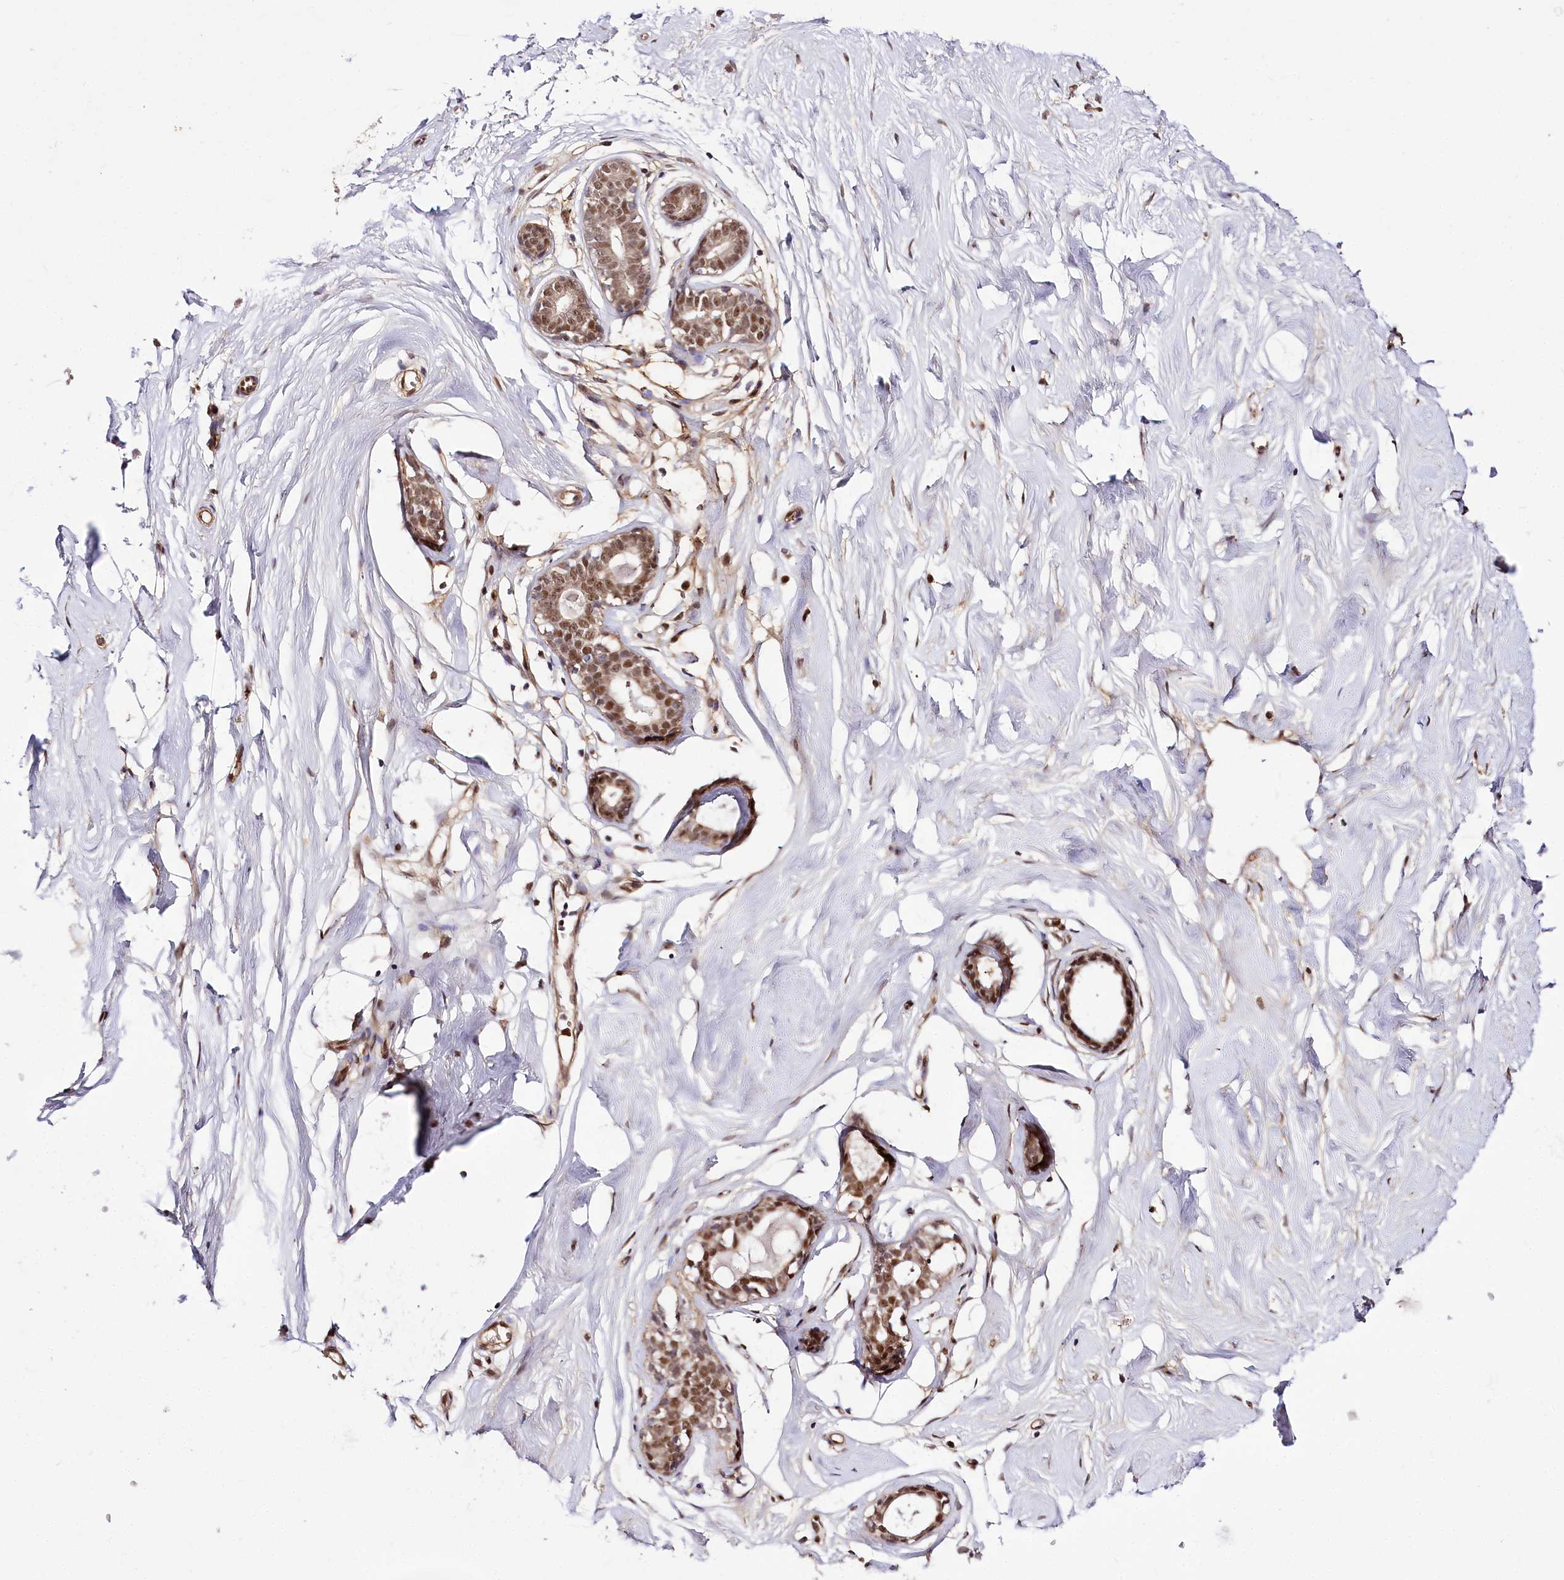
{"staining": {"intensity": "moderate", "quantity": ">75%", "location": "nuclear"}, "tissue": "breast", "cell_type": "Adipocytes", "image_type": "normal", "snomed": [{"axis": "morphology", "description": "Normal tissue, NOS"}, {"axis": "morphology", "description": "Adenoma, NOS"}, {"axis": "topography", "description": "Breast"}], "caption": "High-magnification brightfield microscopy of benign breast stained with DAB (brown) and counterstained with hematoxylin (blue). adipocytes exhibit moderate nuclear staining is seen in about>75% of cells.", "gene": "GNL3L", "patient": {"sex": "female", "age": 23}}